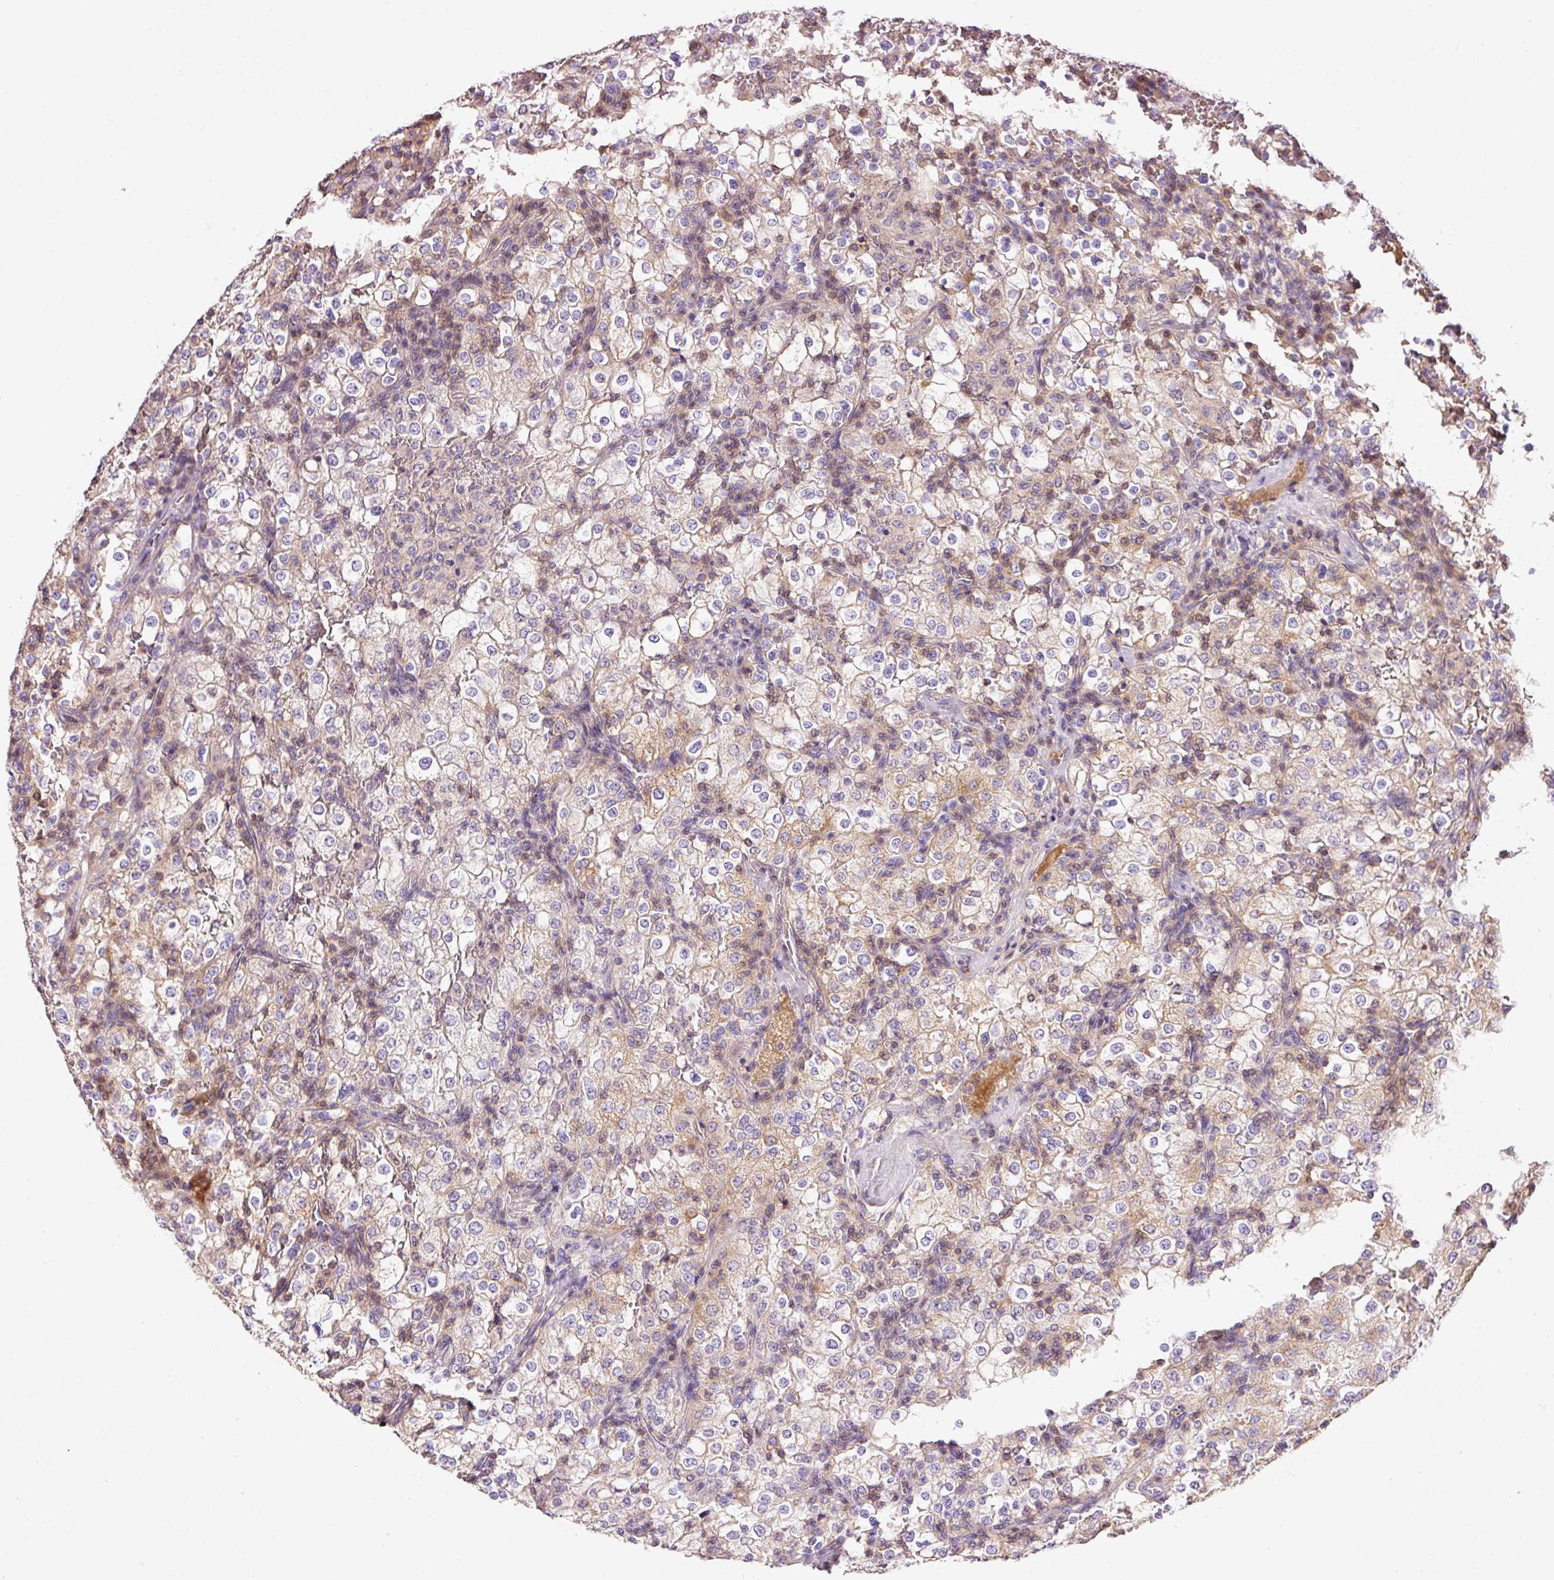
{"staining": {"intensity": "weak", "quantity": "<25%", "location": "cytoplasmic/membranous"}, "tissue": "renal cancer", "cell_type": "Tumor cells", "image_type": "cancer", "snomed": [{"axis": "morphology", "description": "Adenocarcinoma, NOS"}, {"axis": "topography", "description": "Kidney"}], "caption": "Tumor cells show no significant protein staining in adenocarcinoma (renal).", "gene": "IMMT", "patient": {"sex": "female", "age": 74}}